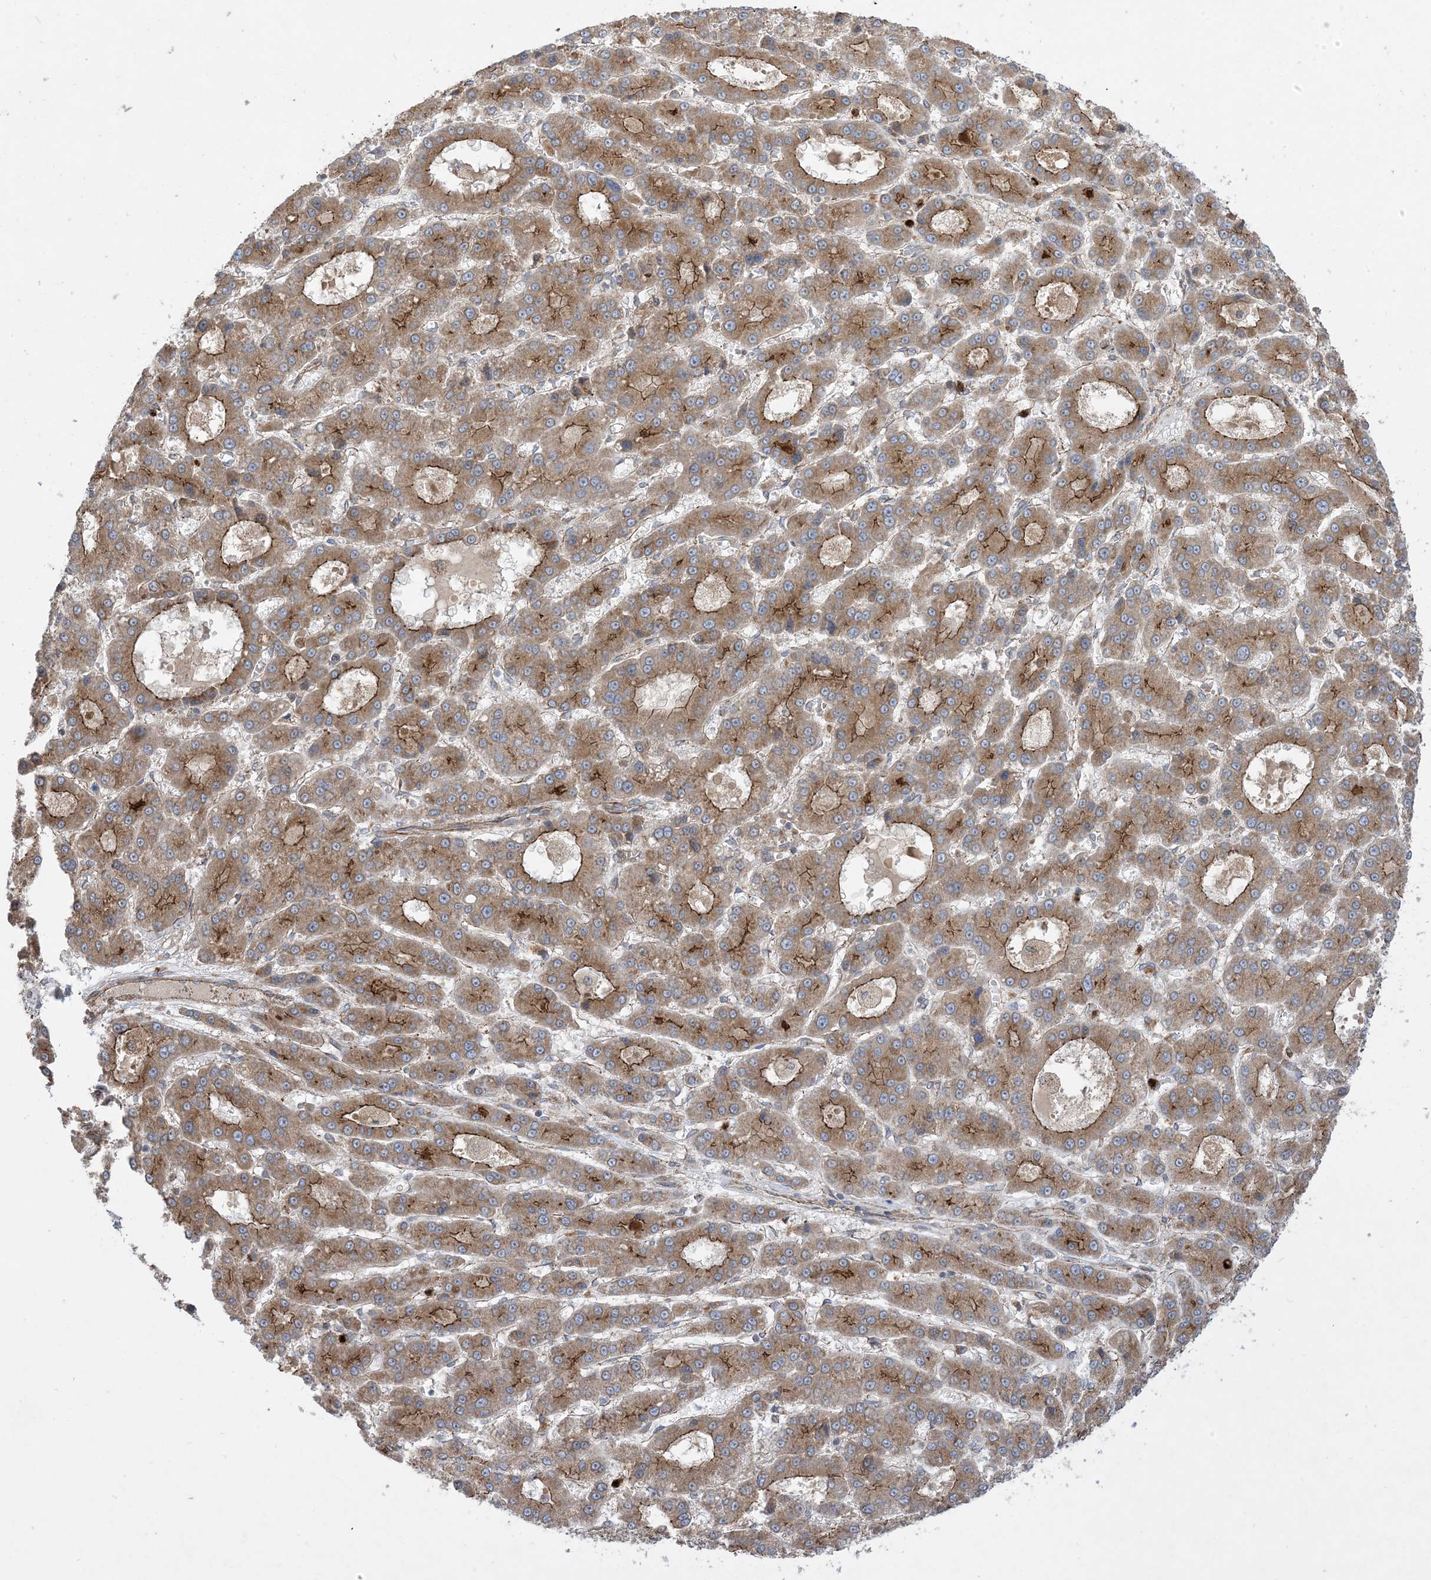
{"staining": {"intensity": "moderate", "quantity": ">75%", "location": "cytoplasmic/membranous"}, "tissue": "liver cancer", "cell_type": "Tumor cells", "image_type": "cancer", "snomed": [{"axis": "morphology", "description": "Carcinoma, Hepatocellular, NOS"}, {"axis": "topography", "description": "Liver"}], "caption": "The image displays immunohistochemical staining of liver cancer (hepatocellular carcinoma). There is moderate cytoplasmic/membranous expression is appreciated in approximately >75% of tumor cells.", "gene": "OTOP1", "patient": {"sex": "male", "age": 70}}